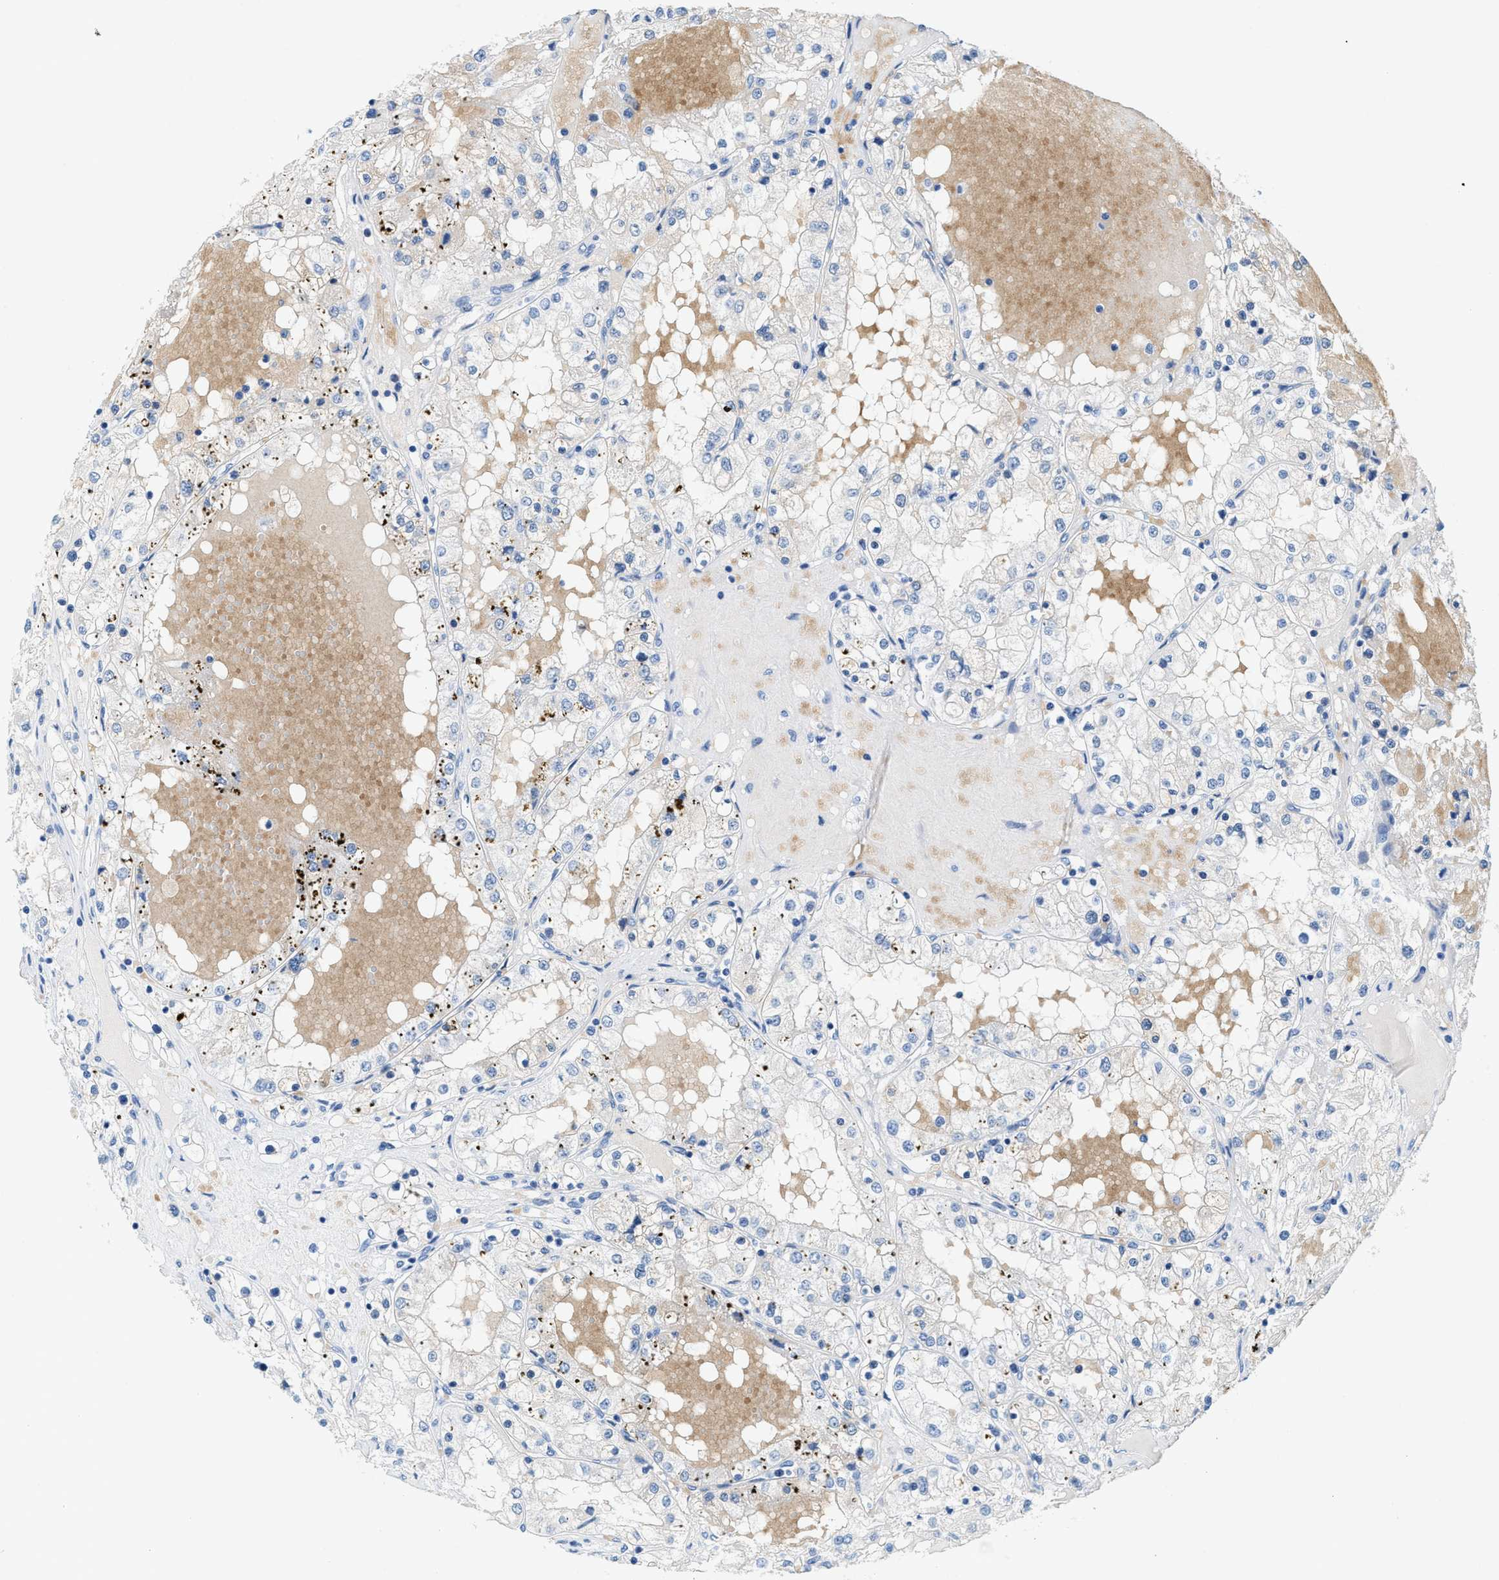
{"staining": {"intensity": "weak", "quantity": "<25%", "location": "cytoplasmic/membranous"}, "tissue": "renal cancer", "cell_type": "Tumor cells", "image_type": "cancer", "snomed": [{"axis": "morphology", "description": "Adenocarcinoma, NOS"}, {"axis": "topography", "description": "Kidney"}], "caption": "An image of human renal cancer (adenocarcinoma) is negative for staining in tumor cells. (DAB (3,3'-diaminobenzidine) immunohistochemistry visualized using brightfield microscopy, high magnification).", "gene": "BPGM", "patient": {"sex": "male", "age": 68}}